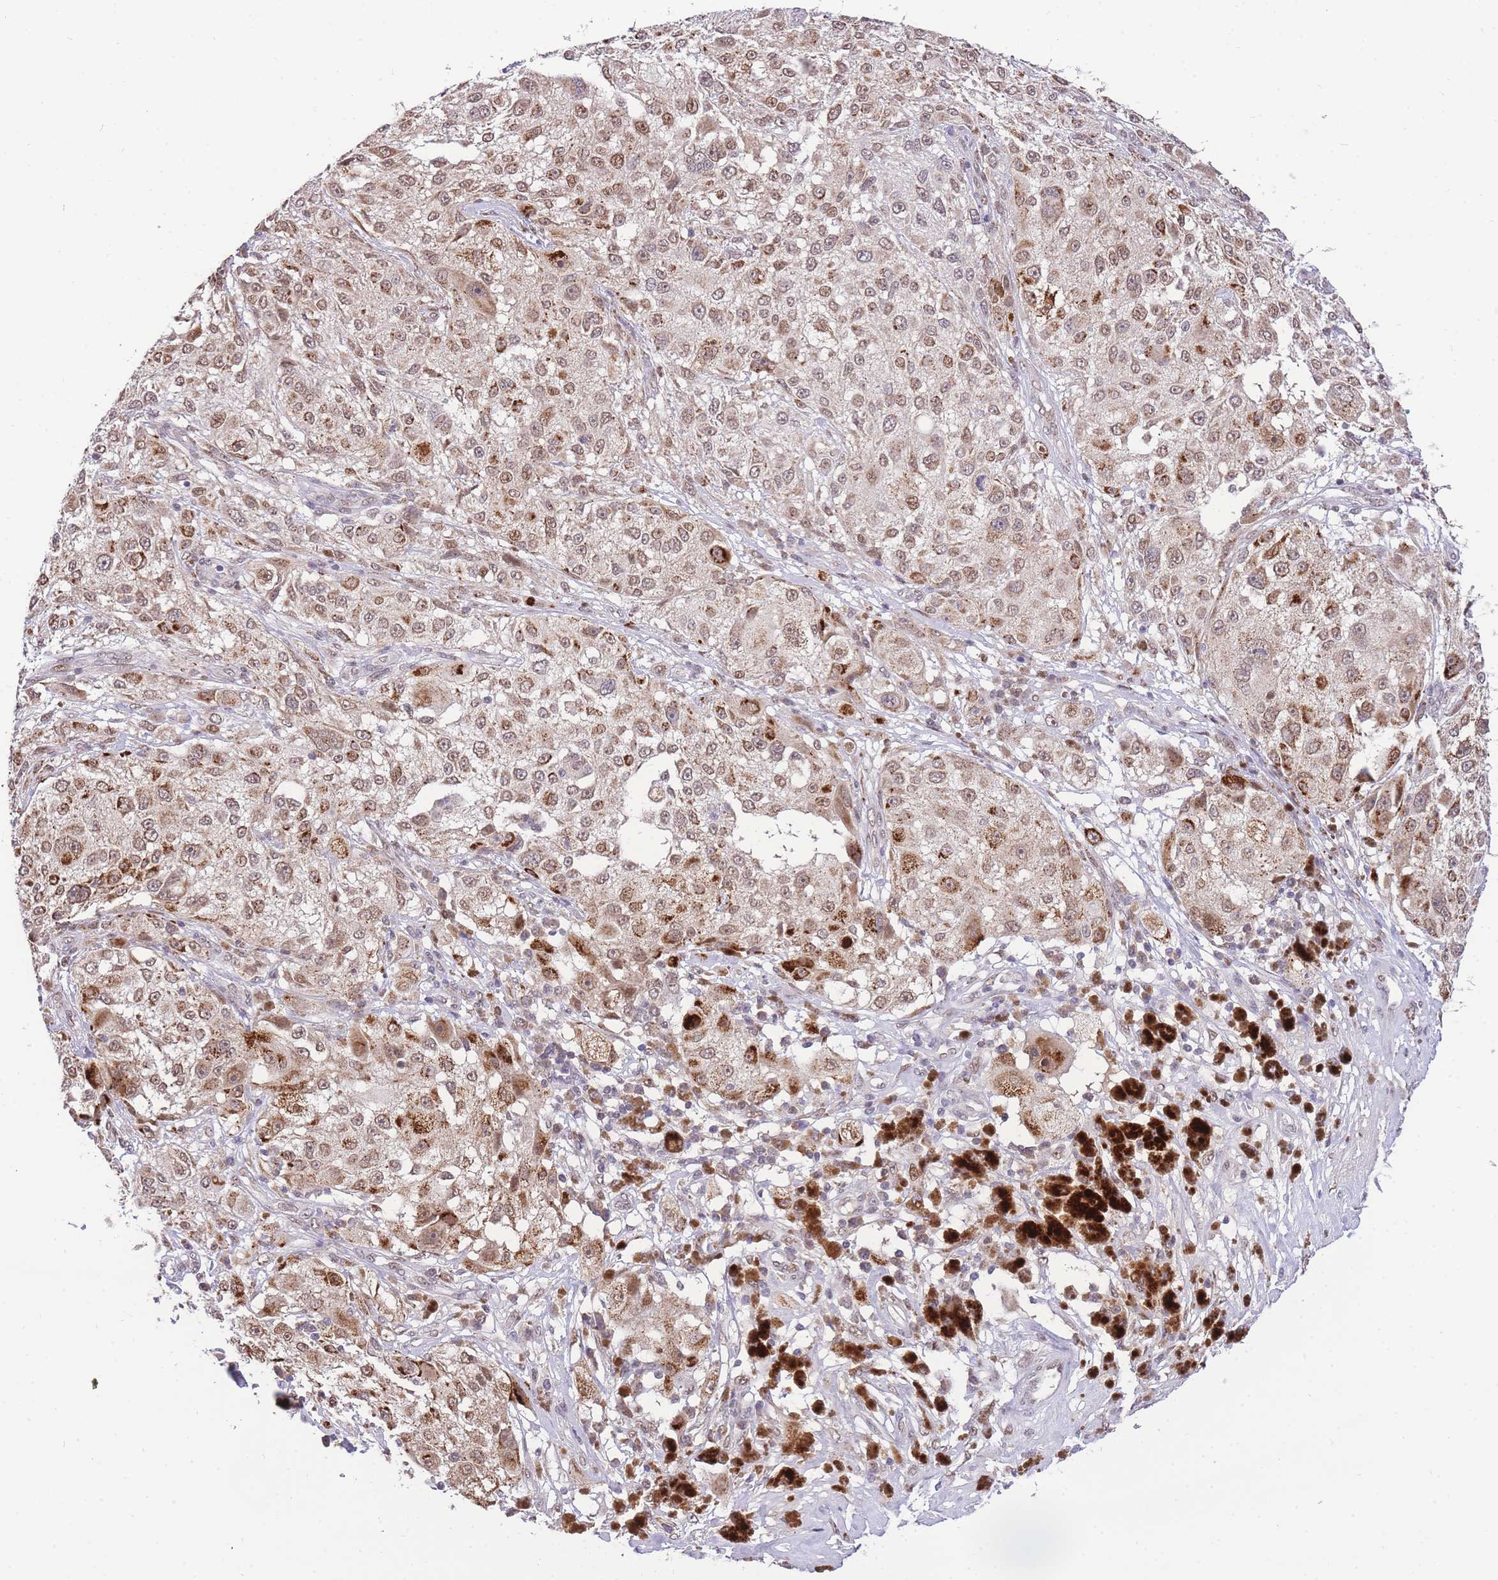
{"staining": {"intensity": "moderate", "quantity": ">75%", "location": "cytoplasmic/membranous,nuclear"}, "tissue": "melanoma", "cell_type": "Tumor cells", "image_type": "cancer", "snomed": [{"axis": "morphology", "description": "Necrosis, NOS"}, {"axis": "morphology", "description": "Malignant melanoma, NOS"}, {"axis": "topography", "description": "Skin"}], "caption": "Immunohistochemical staining of human melanoma displays medium levels of moderate cytoplasmic/membranous and nuclear positivity in approximately >75% of tumor cells.", "gene": "PUS10", "patient": {"sex": "female", "age": 87}}